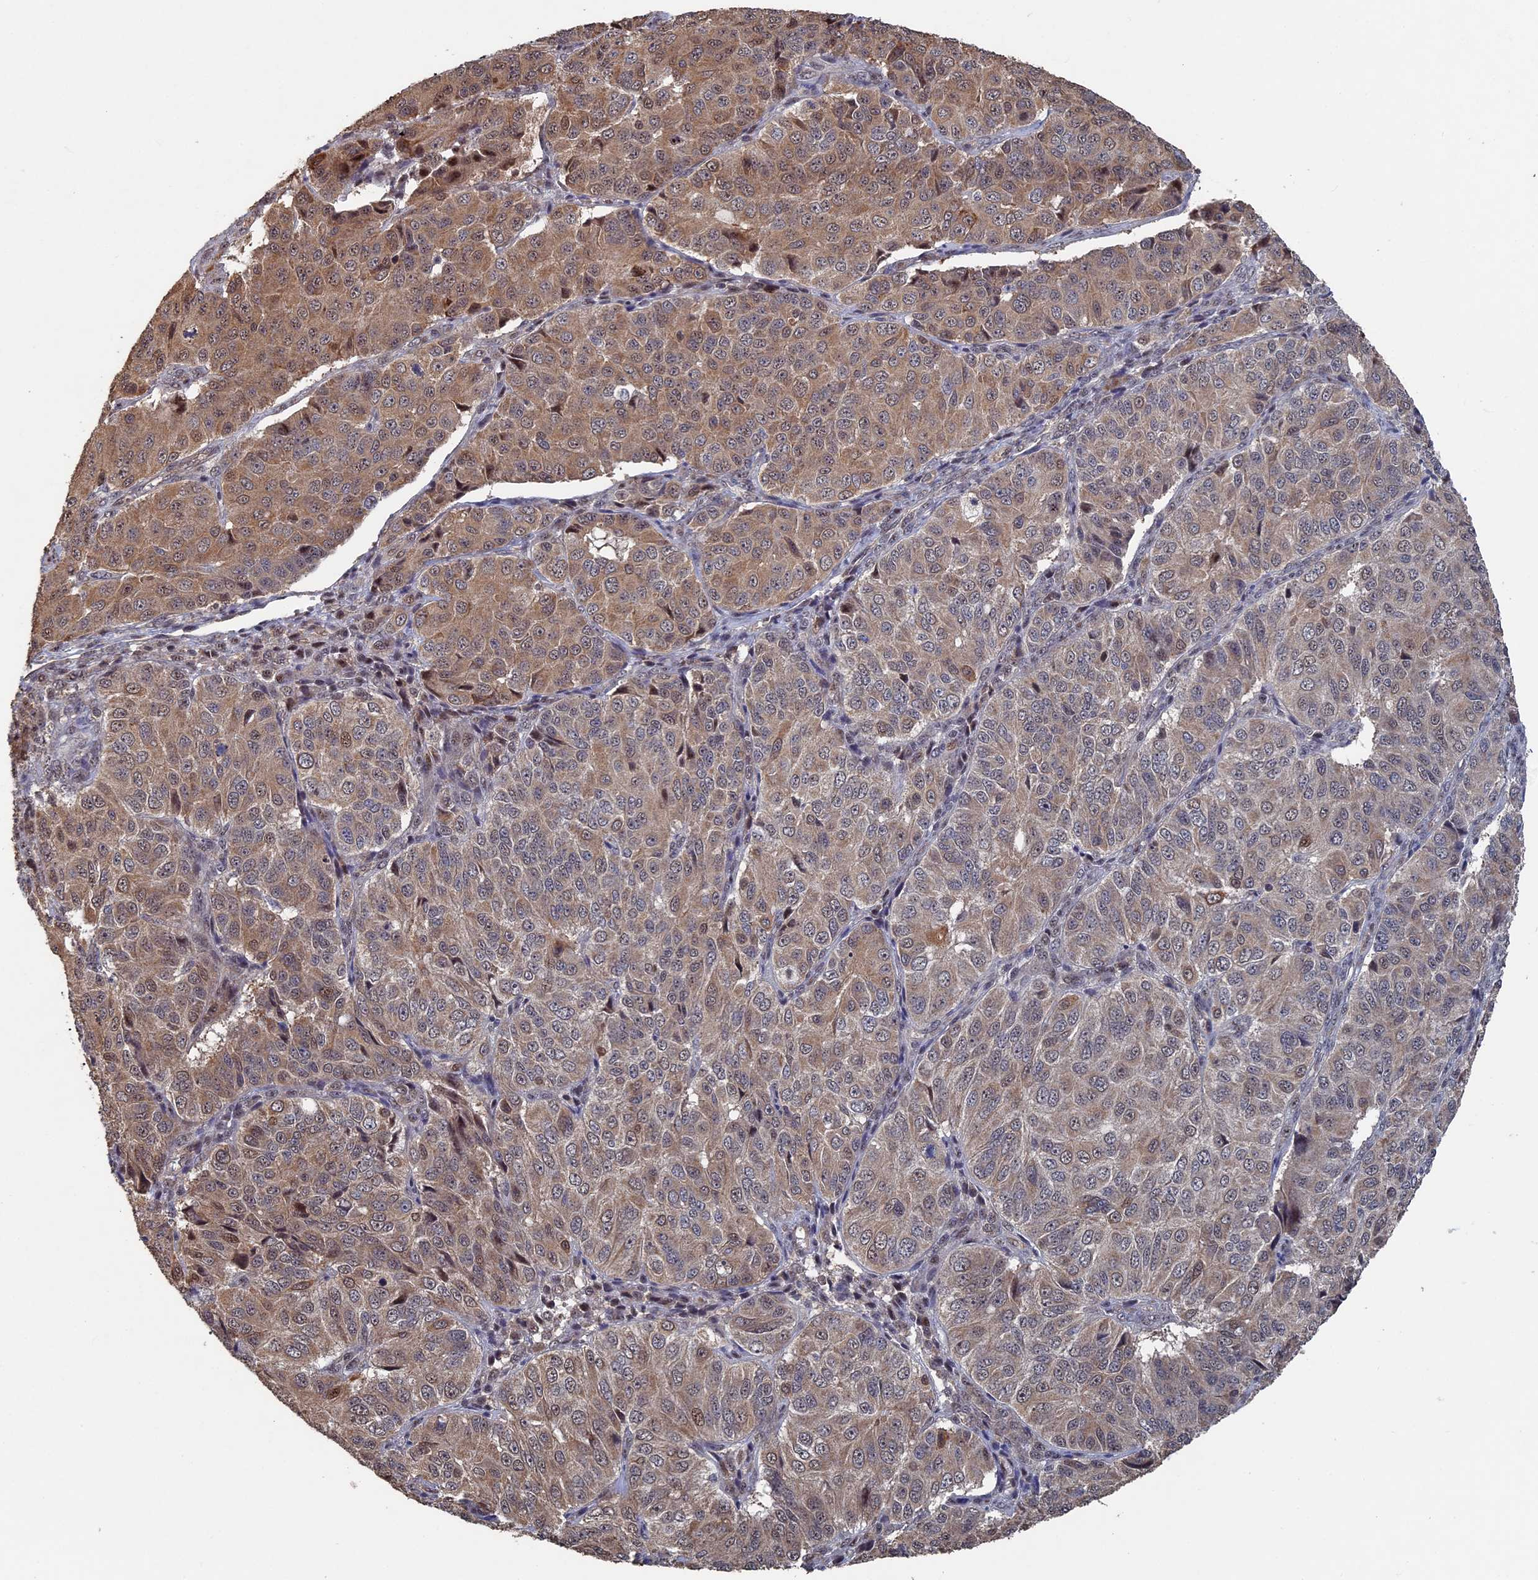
{"staining": {"intensity": "moderate", "quantity": ">75%", "location": "cytoplasmic/membranous,nuclear"}, "tissue": "ovarian cancer", "cell_type": "Tumor cells", "image_type": "cancer", "snomed": [{"axis": "morphology", "description": "Carcinoma, endometroid"}, {"axis": "topography", "description": "Ovary"}], "caption": "Ovarian cancer (endometroid carcinoma) tissue demonstrates moderate cytoplasmic/membranous and nuclear positivity in approximately >75% of tumor cells (Stains: DAB (3,3'-diaminobenzidine) in brown, nuclei in blue, Microscopy: brightfield microscopy at high magnification).", "gene": "KIAA1328", "patient": {"sex": "female", "age": 51}}